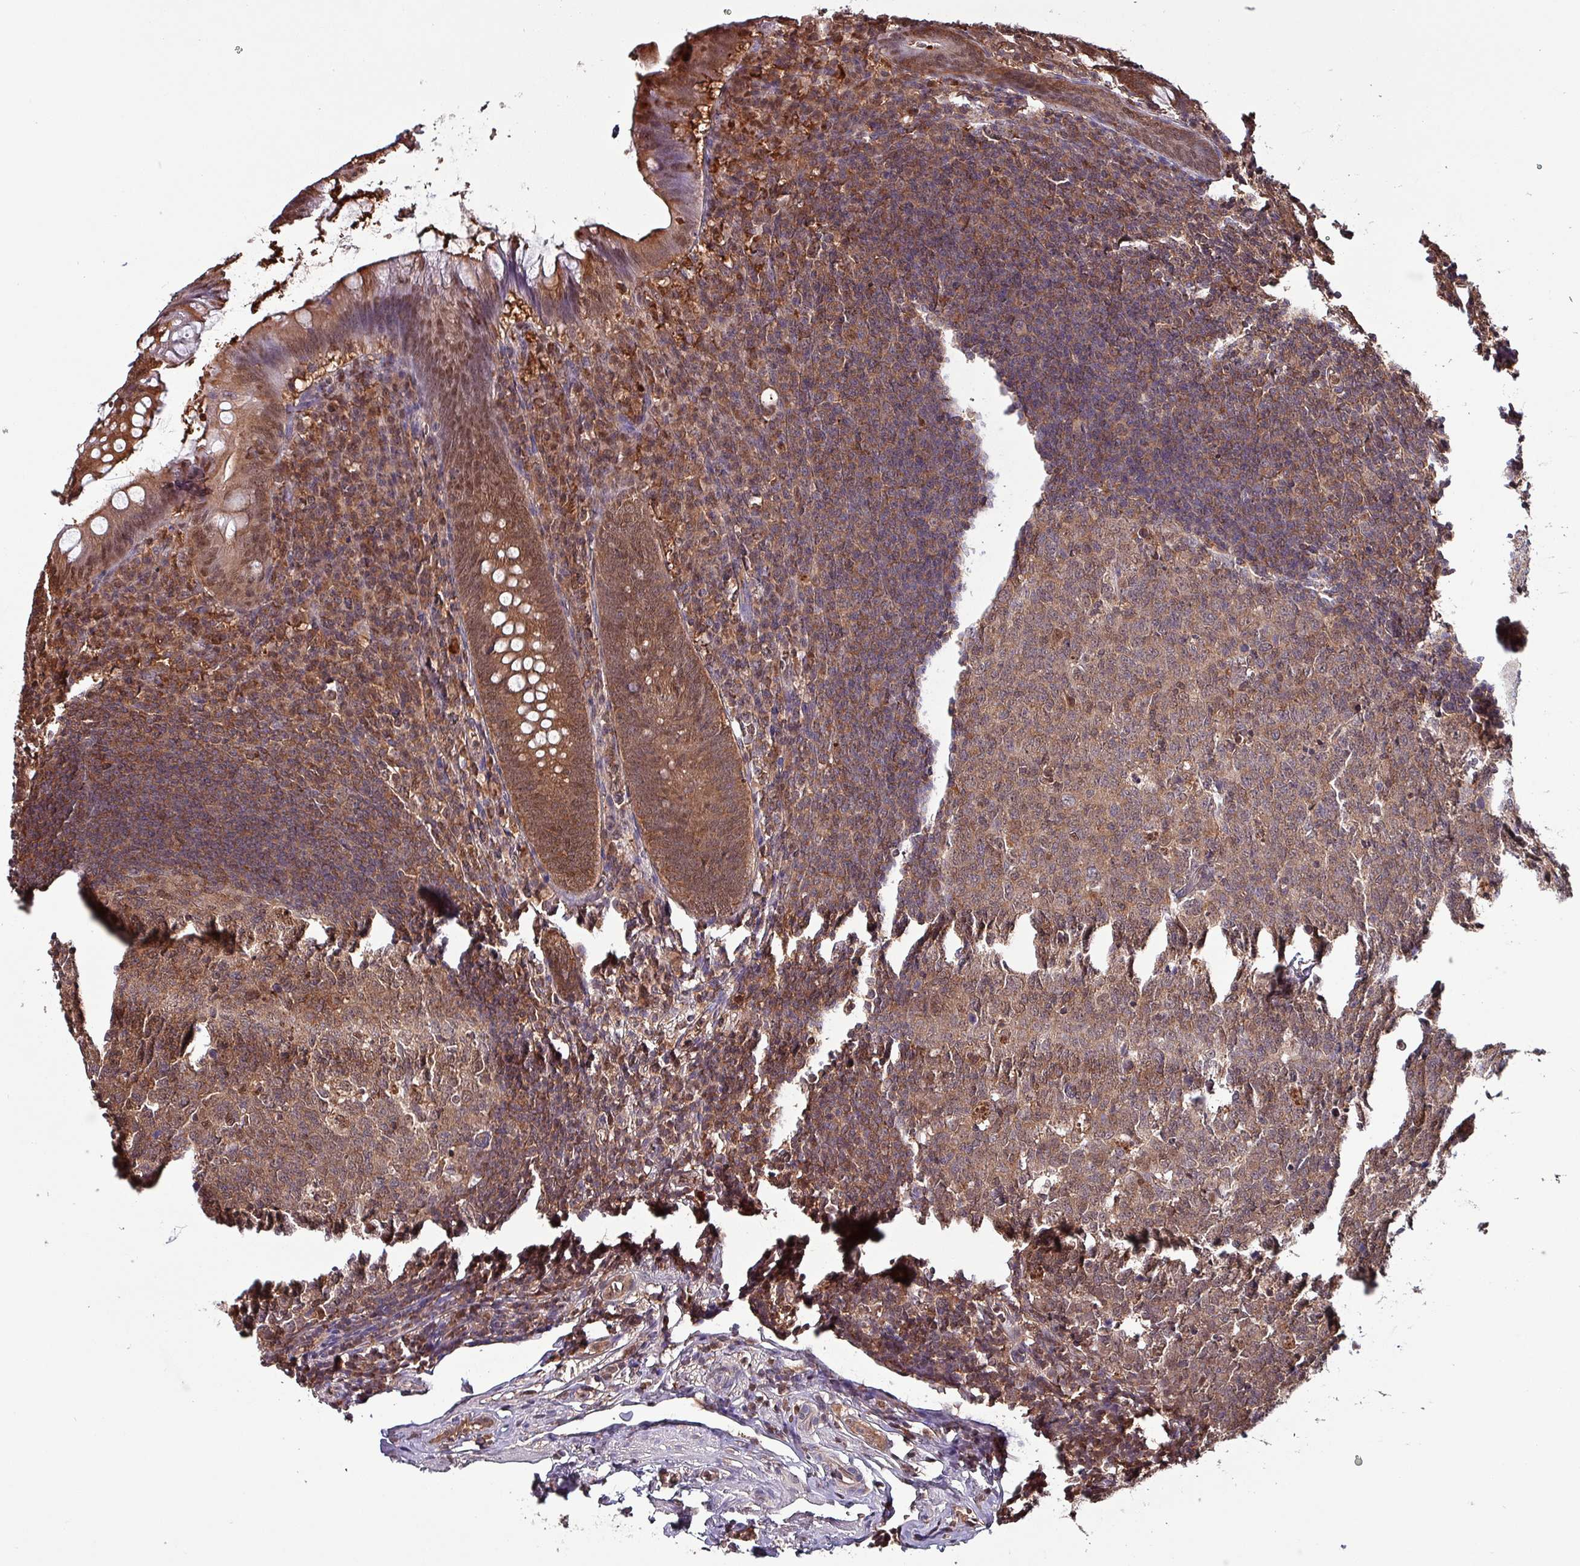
{"staining": {"intensity": "moderate", "quantity": ">75%", "location": "cytoplasmic/membranous,nuclear"}, "tissue": "appendix", "cell_type": "Glandular cells", "image_type": "normal", "snomed": [{"axis": "morphology", "description": "Normal tissue, NOS"}, {"axis": "topography", "description": "Appendix"}], "caption": "Human appendix stained for a protein (brown) demonstrates moderate cytoplasmic/membranous,nuclear positive positivity in approximately >75% of glandular cells.", "gene": "PSMB8", "patient": {"sex": "male", "age": 56}}